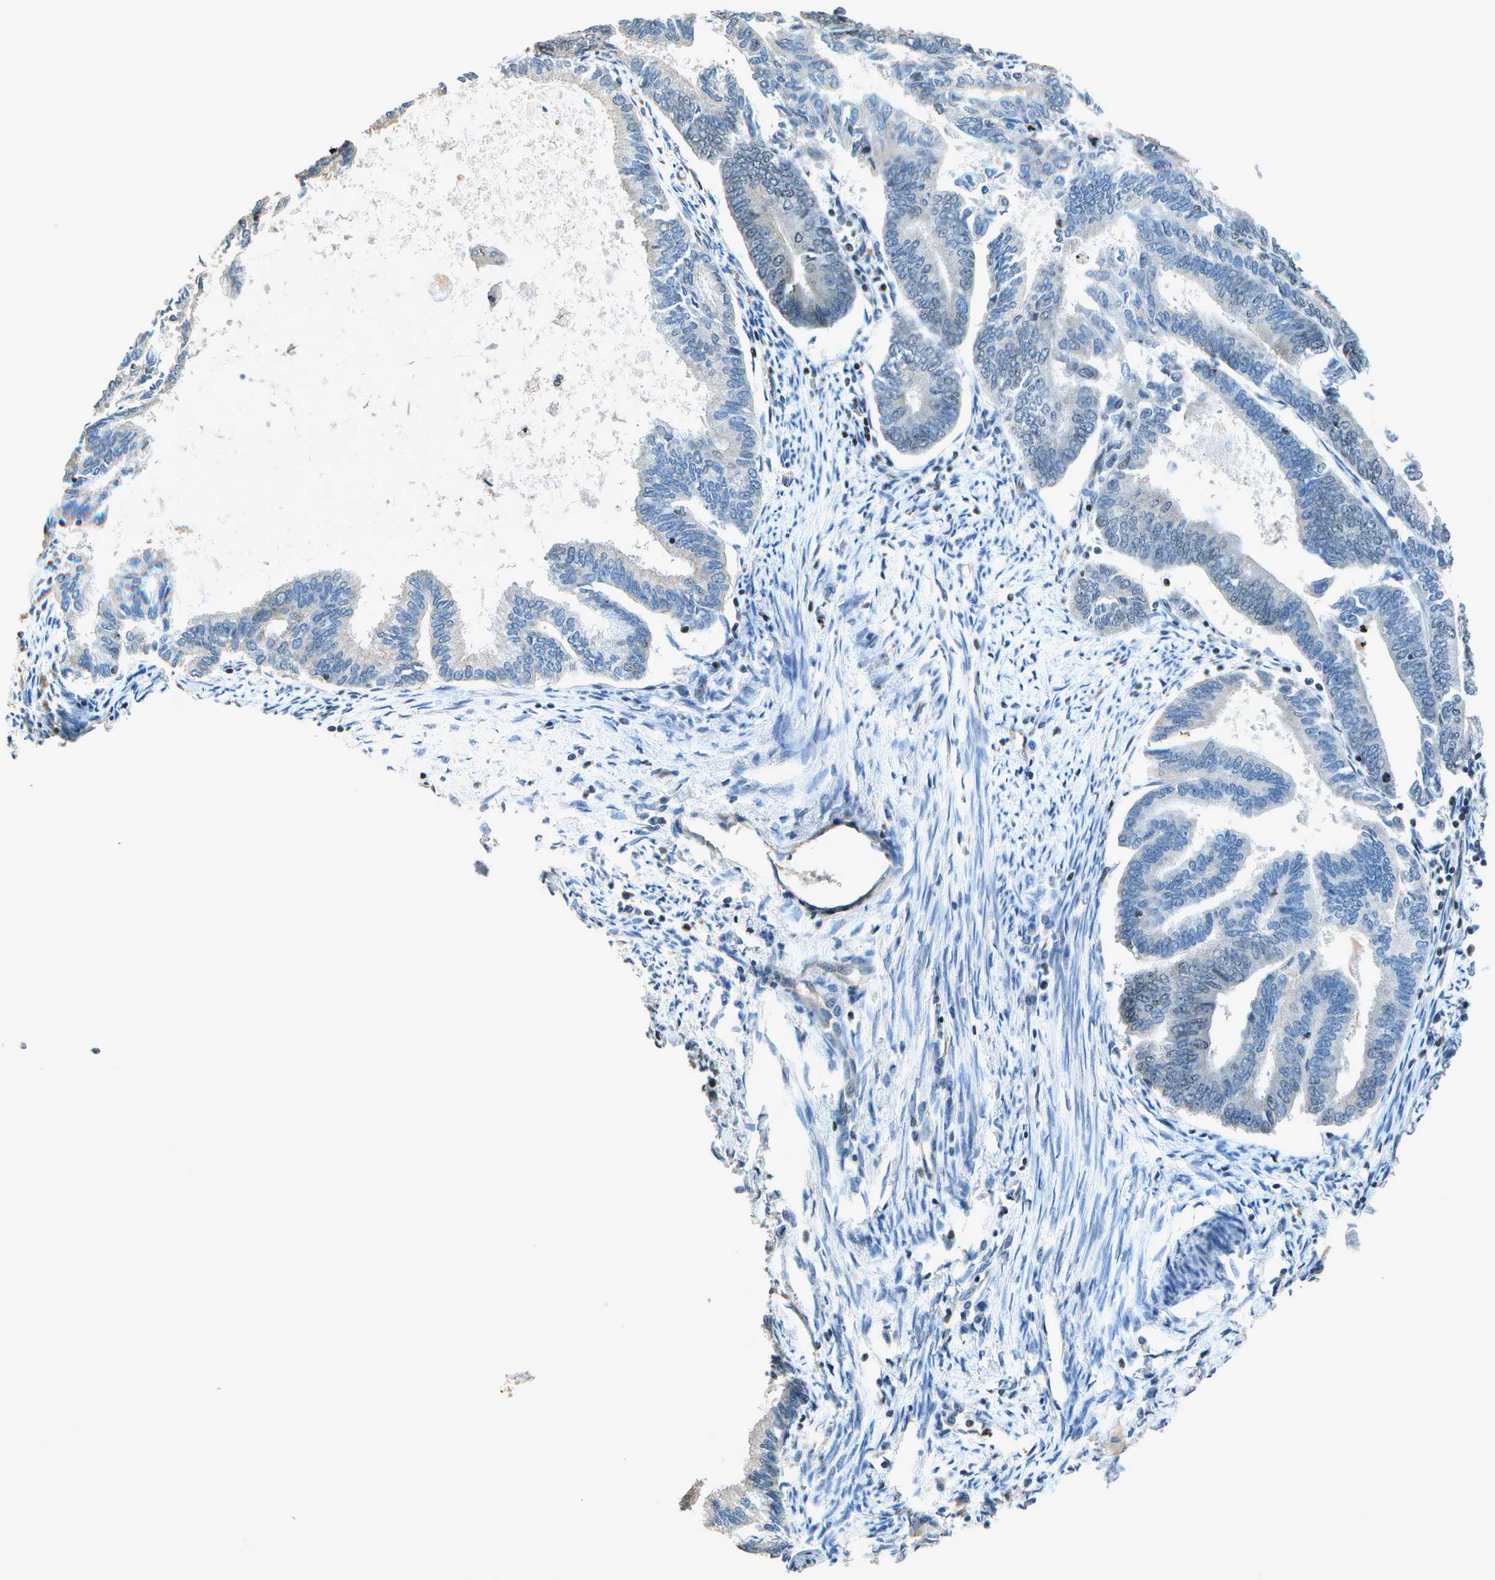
{"staining": {"intensity": "negative", "quantity": "none", "location": "none"}, "tissue": "endometrial cancer", "cell_type": "Tumor cells", "image_type": "cancer", "snomed": [{"axis": "morphology", "description": "Adenocarcinoma, NOS"}, {"axis": "topography", "description": "Endometrium"}], "caption": "Protein analysis of adenocarcinoma (endometrial) shows no significant expression in tumor cells. Brightfield microscopy of immunohistochemistry stained with DAB (brown) and hematoxylin (blue), captured at high magnification.", "gene": "PDLIM1", "patient": {"sex": "female", "age": 86}}